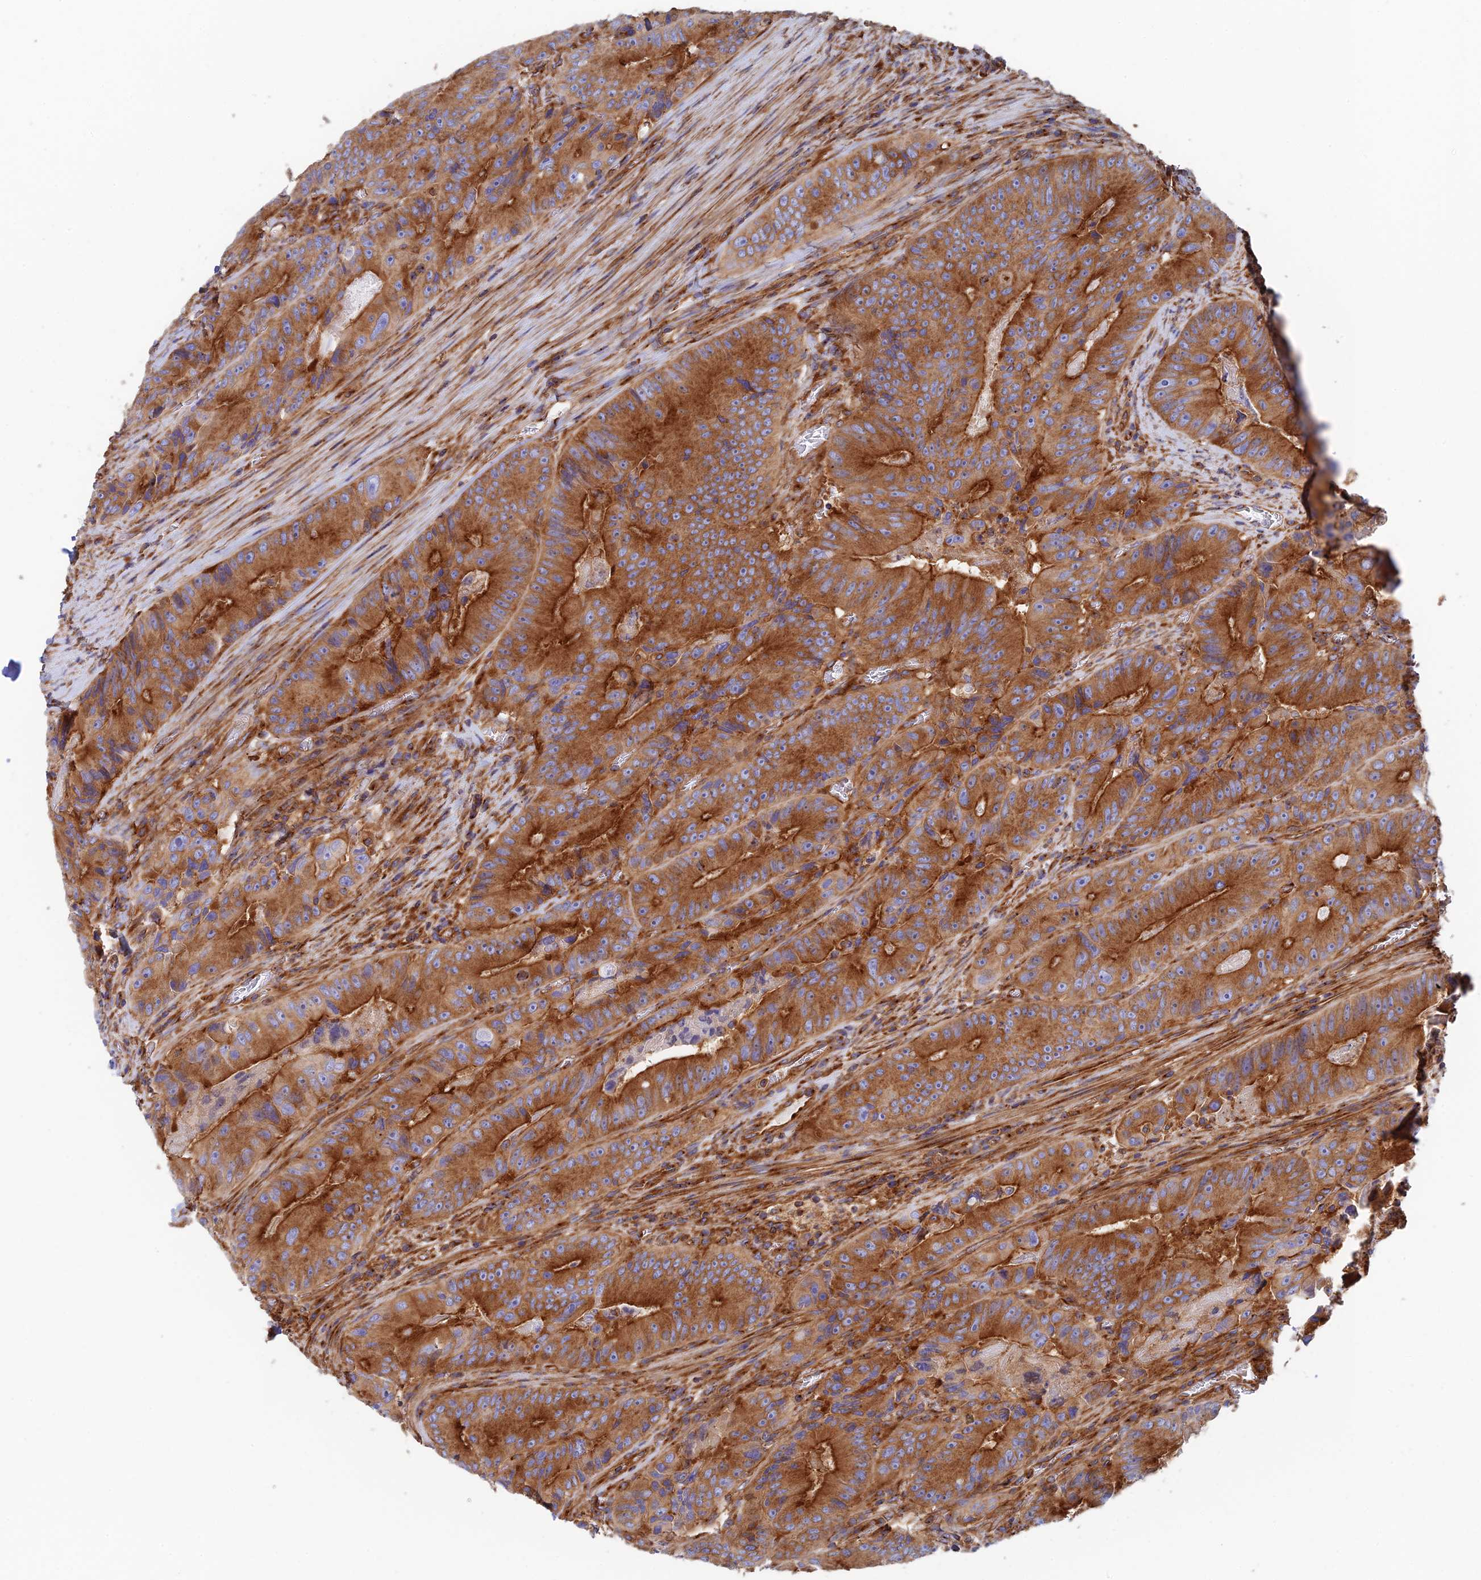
{"staining": {"intensity": "strong", "quantity": ">75%", "location": "cytoplasmic/membranous"}, "tissue": "colorectal cancer", "cell_type": "Tumor cells", "image_type": "cancer", "snomed": [{"axis": "morphology", "description": "Adenocarcinoma, NOS"}, {"axis": "topography", "description": "Colon"}], "caption": "IHC (DAB) staining of colorectal adenocarcinoma shows strong cytoplasmic/membranous protein expression in about >75% of tumor cells.", "gene": "DCTN2", "patient": {"sex": "female", "age": 86}}